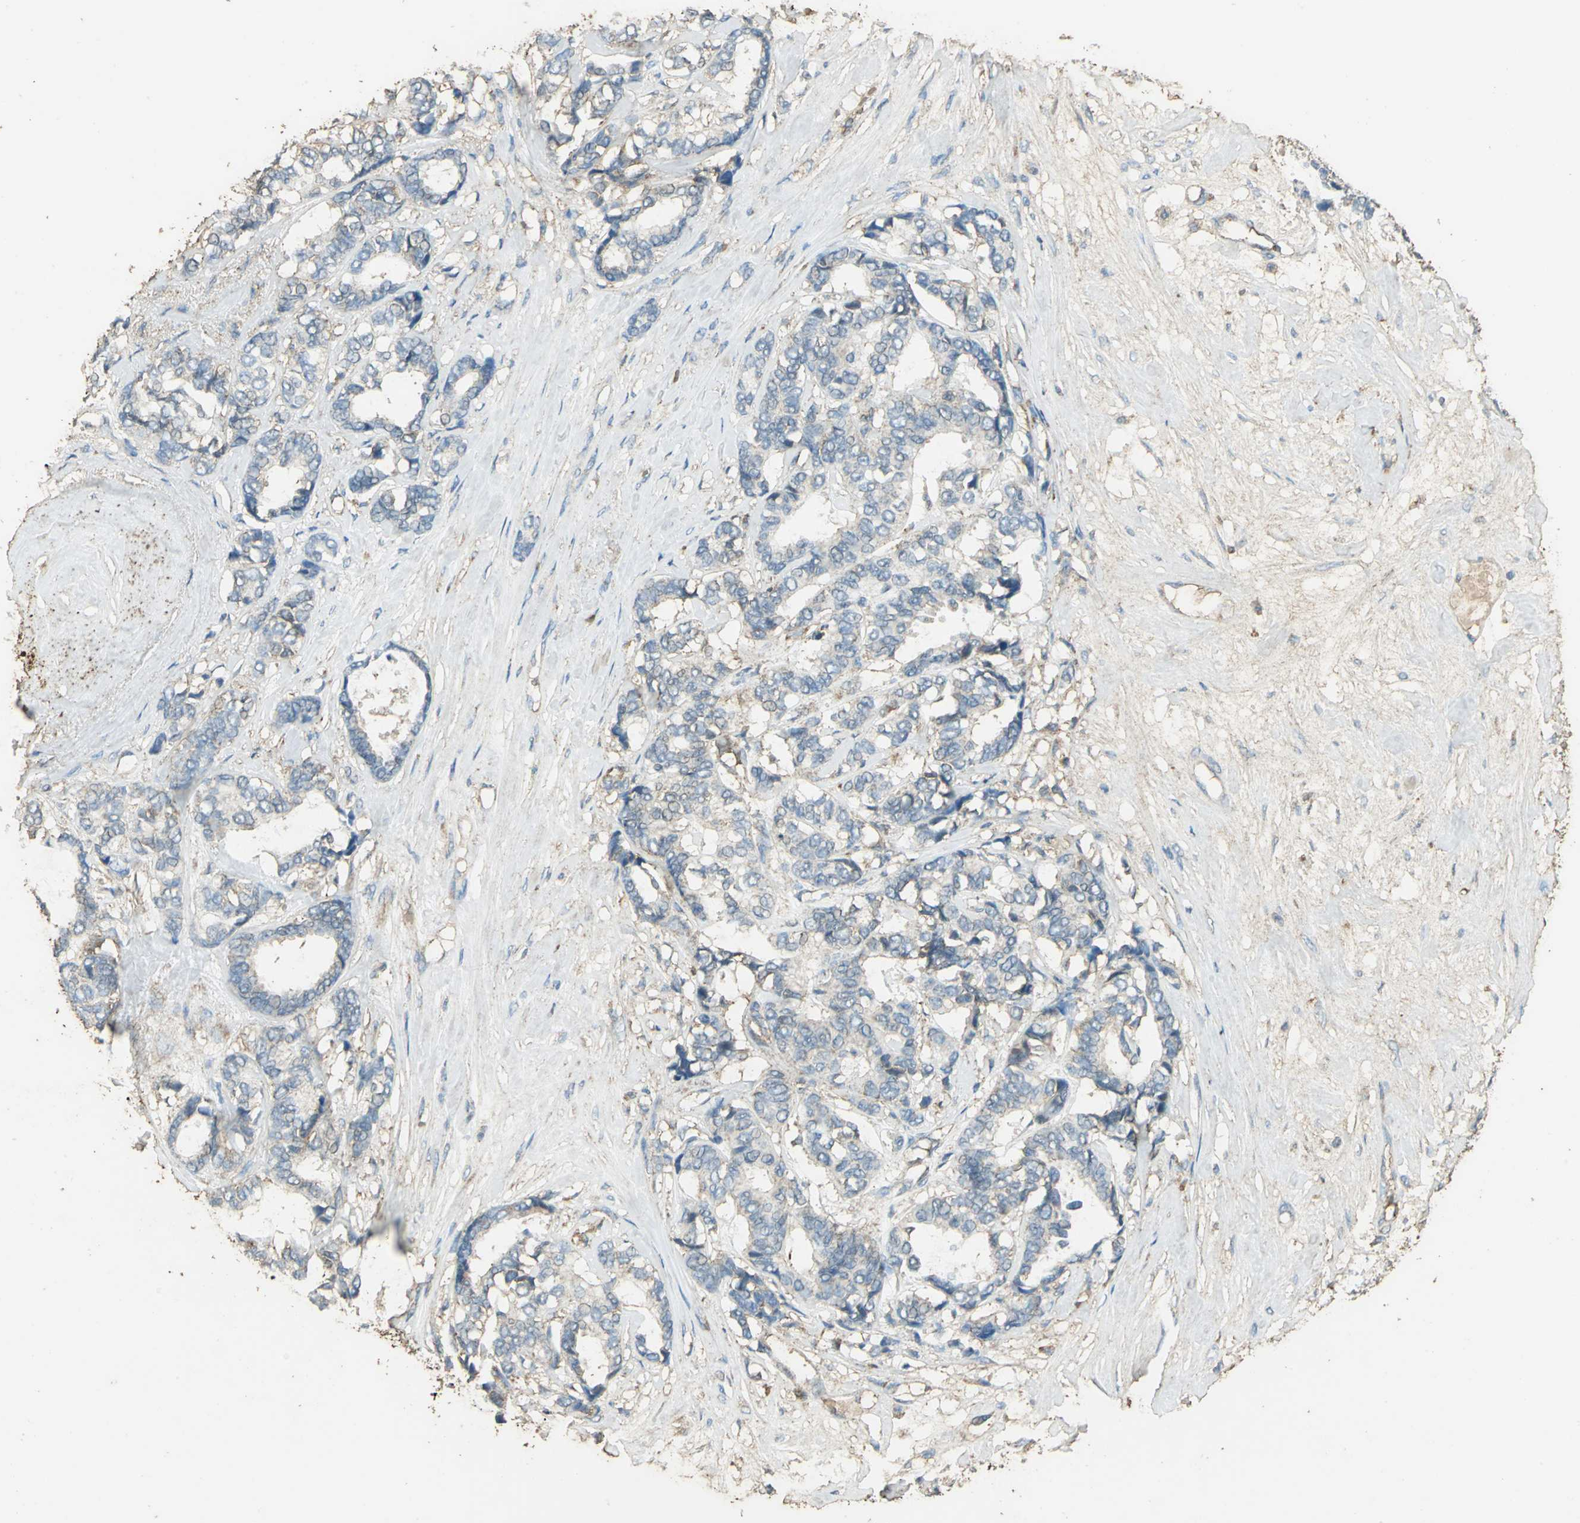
{"staining": {"intensity": "weak", "quantity": "25%-75%", "location": "cytoplasmic/membranous"}, "tissue": "breast cancer", "cell_type": "Tumor cells", "image_type": "cancer", "snomed": [{"axis": "morphology", "description": "Duct carcinoma"}, {"axis": "topography", "description": "Breast"}], "caption": "Immunohistochemical staining of human breast intraductal carcinoma displays weak cytoplasmic/membranous protein expression in about 25%-75% of tumor cells.", "gene": "TRAPPC2", "patient": {"sex": "female", "age": 87}}